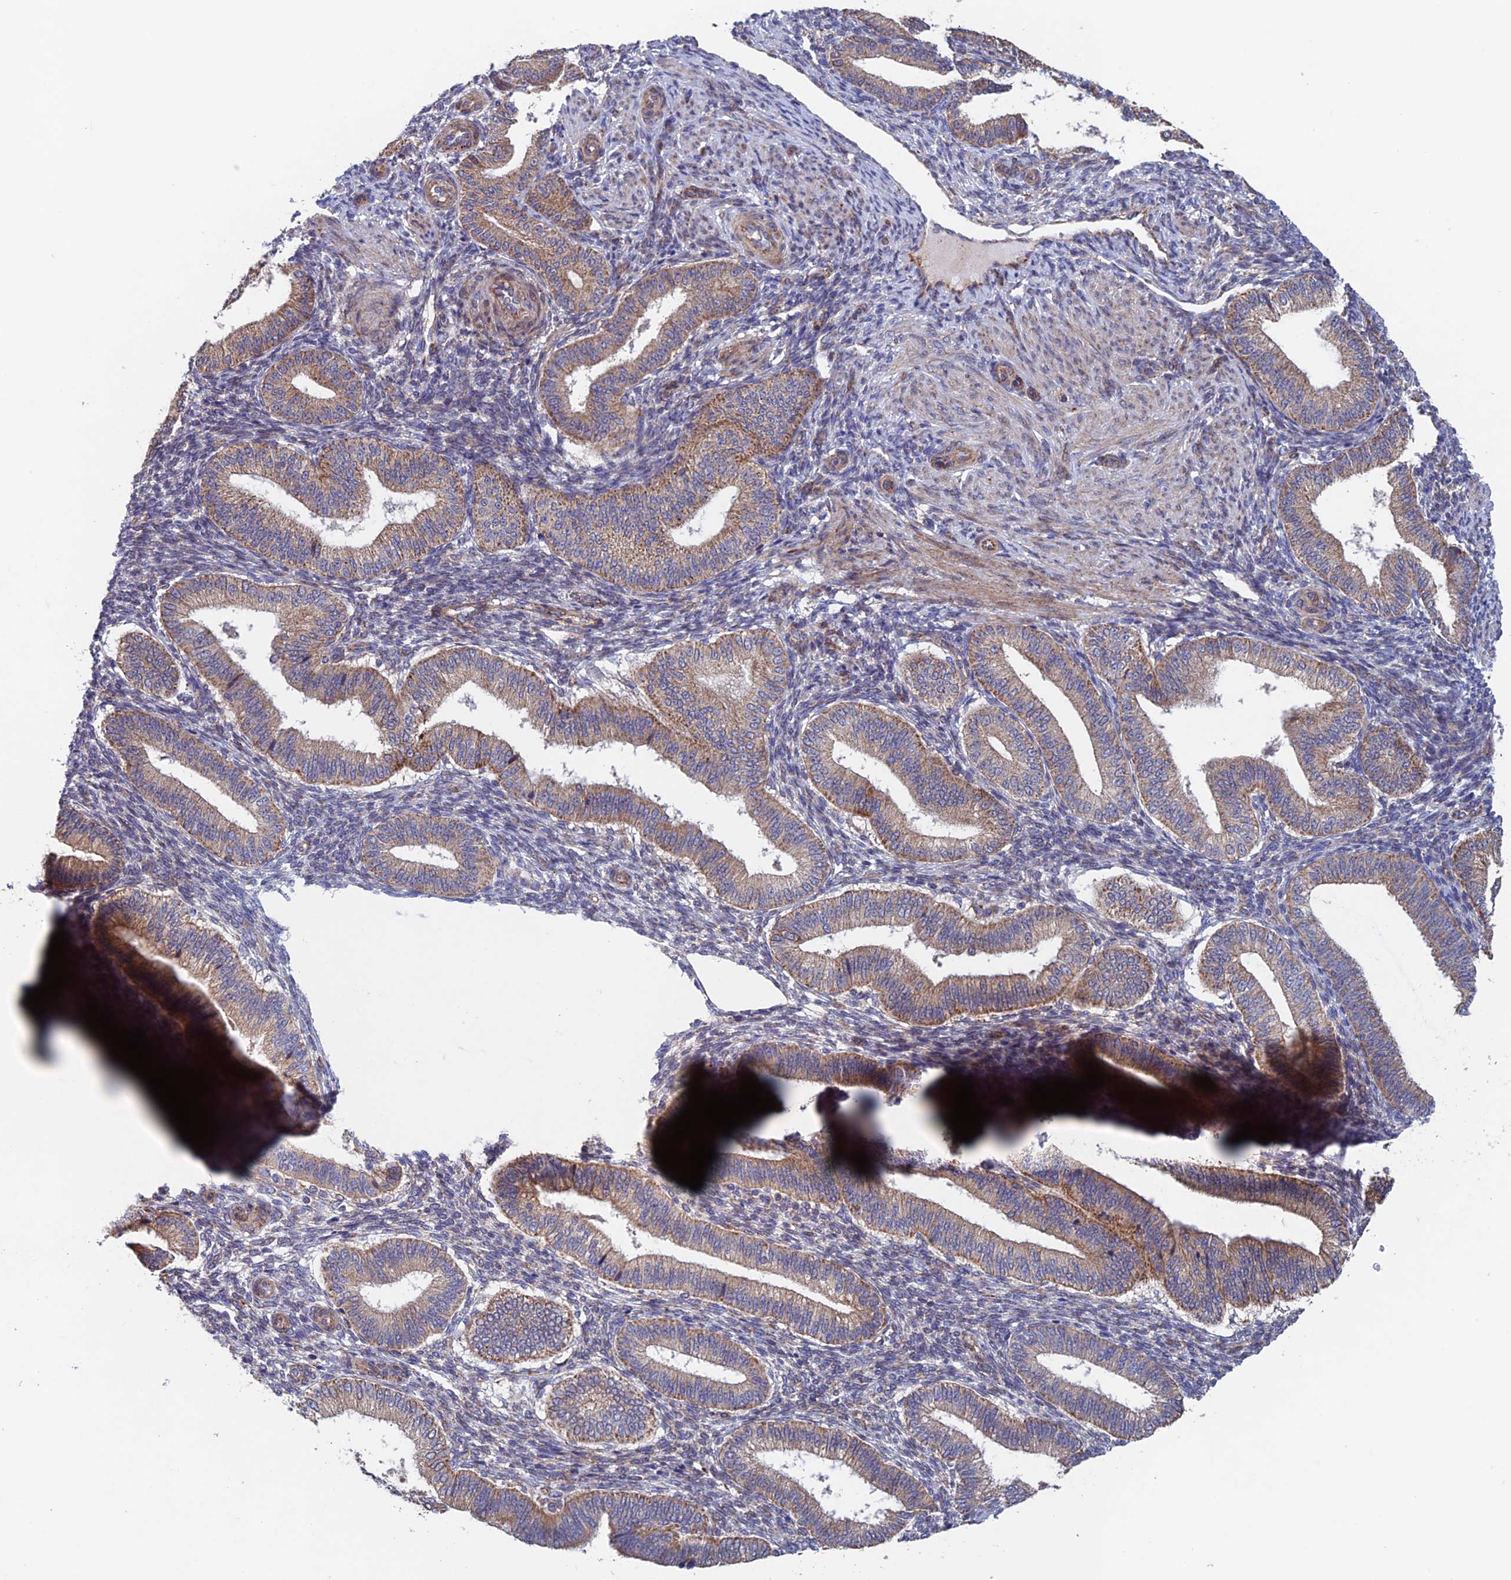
{"staining": {"intensity": "weak", "quantity": "<25%", "location": "cytoplasmic/membranous"}, "tissue": "endometrium", "cell_type": "Cells in endometrial stroma", "image_type": "normal", "snomed": [{"axis": "morphology", "description": "Normal tissue, NOS"}, {"axis": "topography", "description": "Endometrium"}], "caption": "IHC micrograph of normal endometrium: endometrium stained with DAB (3,3'-diaminobenzidine) exhibits no significant protein positivity in cells in endometrial stroma.", "gene": "MRPL1", "patient": {"sex": "female", "age": 39}}